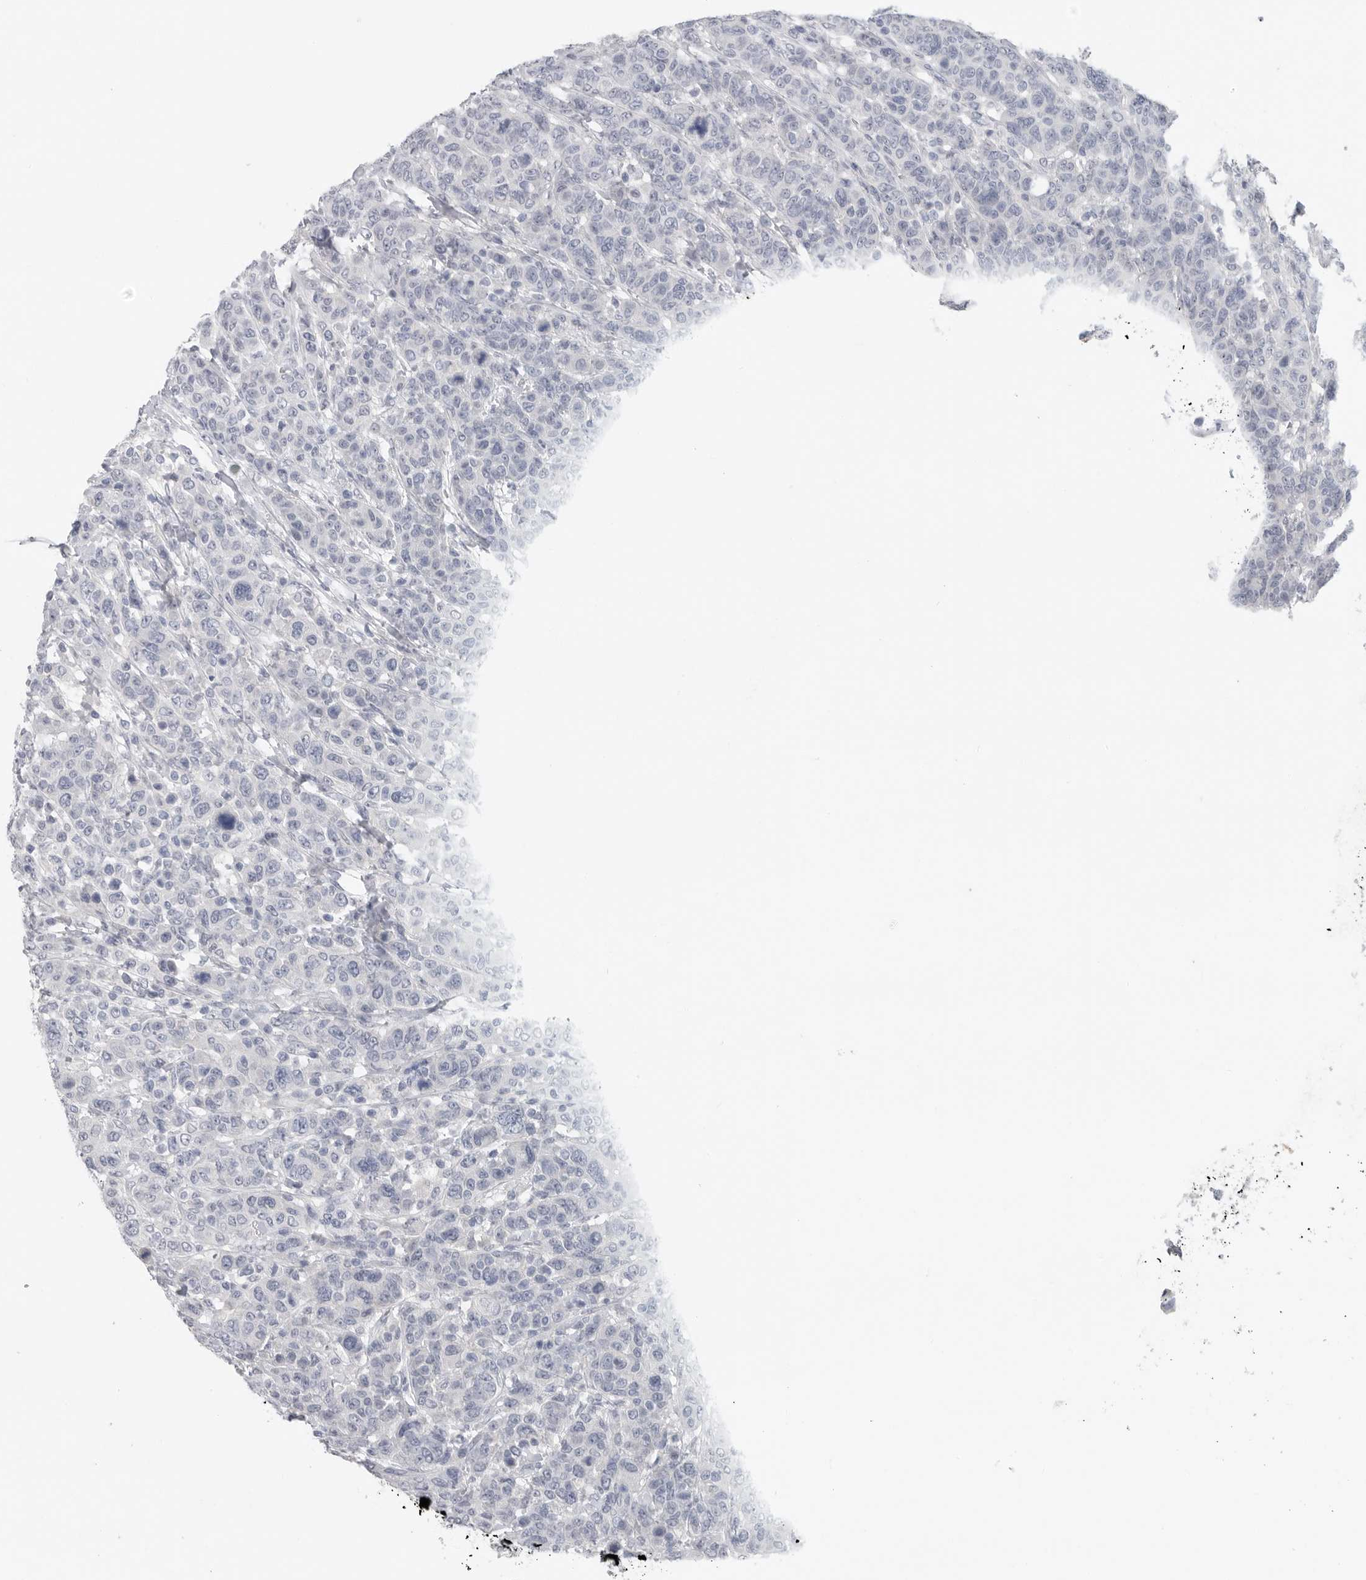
{"staining": {"intensity": "negative", "quantity": "none", "location": "none"}, "tissue": "breast cancer", "cell_type": "Tumor cells", "image_type": "cancer", "snomed": [{"axis": "morphology", "description": "Duct carcinoma"}, {"axis": "topography", "description": "Breast"}], "caption": "IHC photomicrograph of human breast cancer stained for a protein (brown), which shows no staining in tumor cells. (Brightfield microscopy of DAB (3,3'-diaminobenzidine) IHC at high magnification).", "gene": "REG4", "patient": {"sex": "female", "age": 37}}